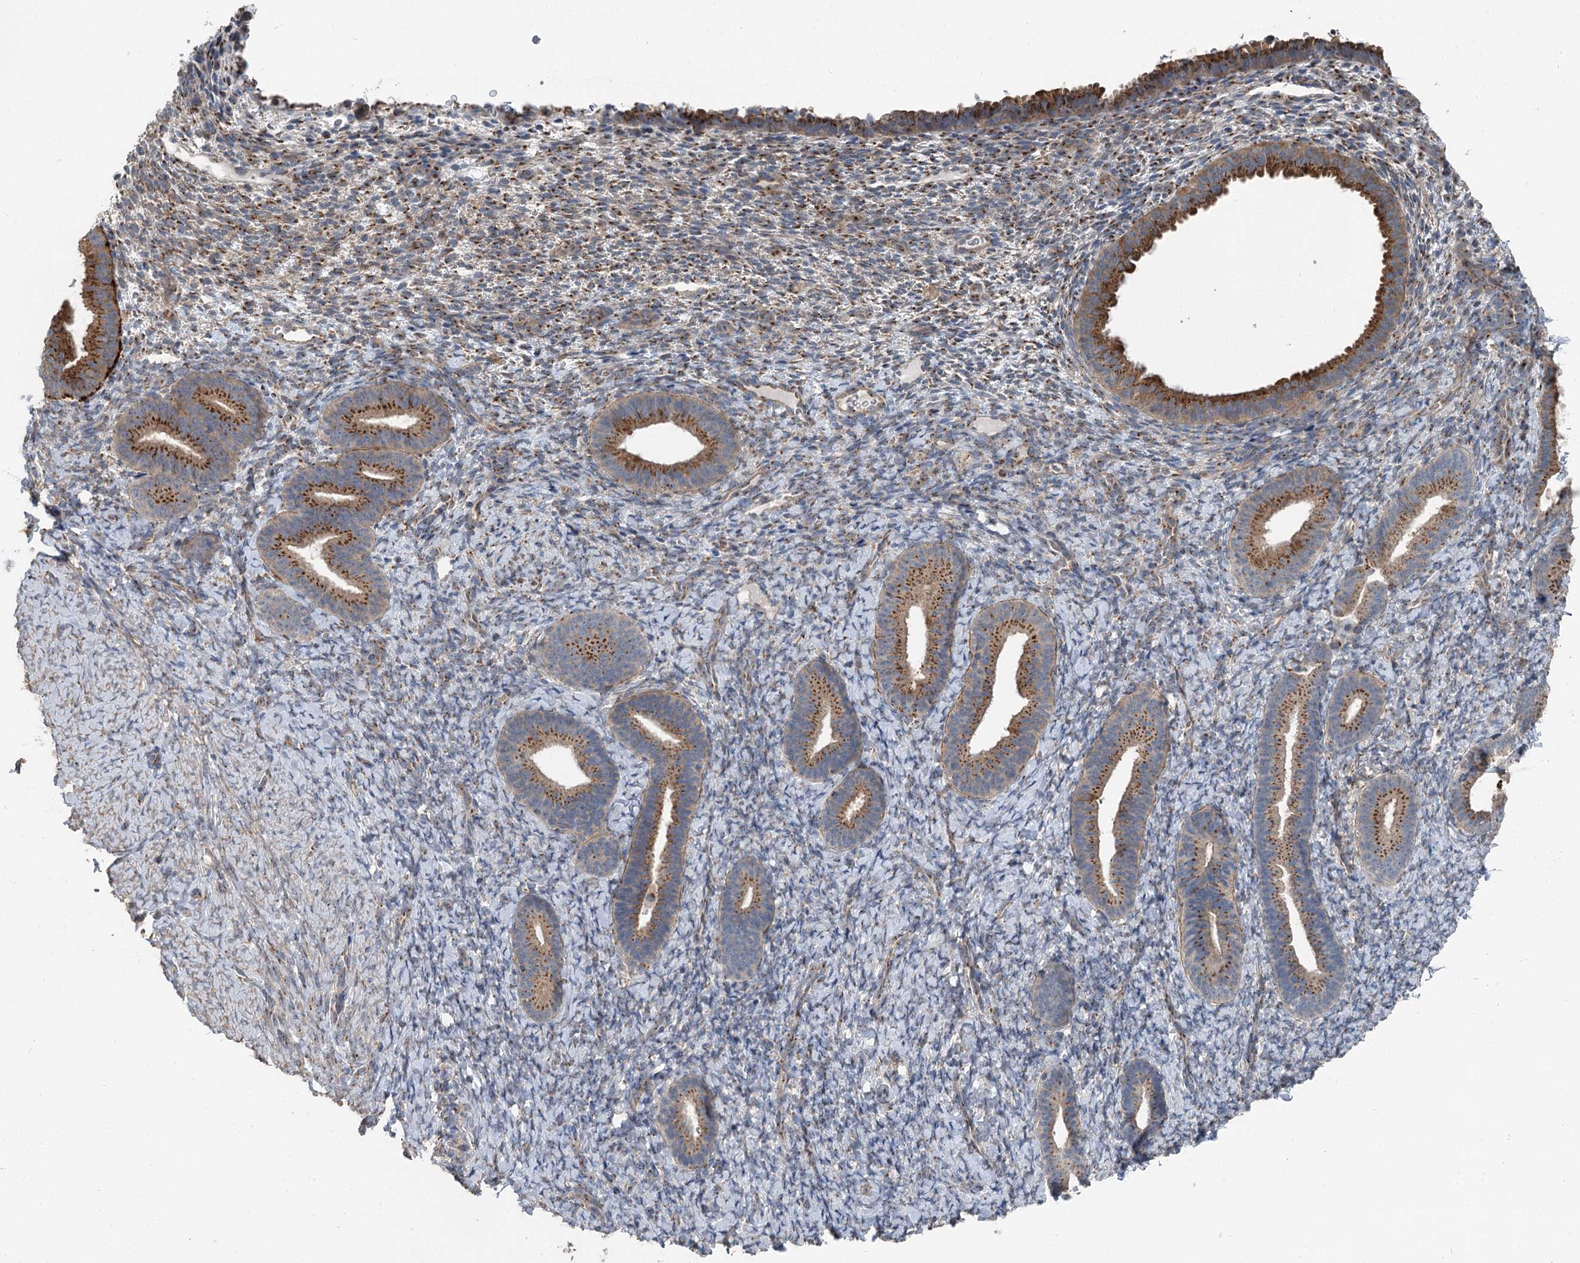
{"staining": {"intensity": "moderate", "quantity": "25%-75%", "location": "cytoplasmic/membranous"}, "tissue": "endometrium", "cell_type": "Cells in endometrial stroma", "image_type": "normal", "snomed": [{"axis": "morphology", "description": "Normal tissue, NOS"}, {"axis": "topography", "description": "Endometrium"}], "caption": "Protein staining reveals moderate cytoplasmic/membranous expression in approximately 25%-75% of cells in endometrial stroma in benign endometrium.", "gene": "ITIH5", "patient": {"sex": "female", "age": 65}}